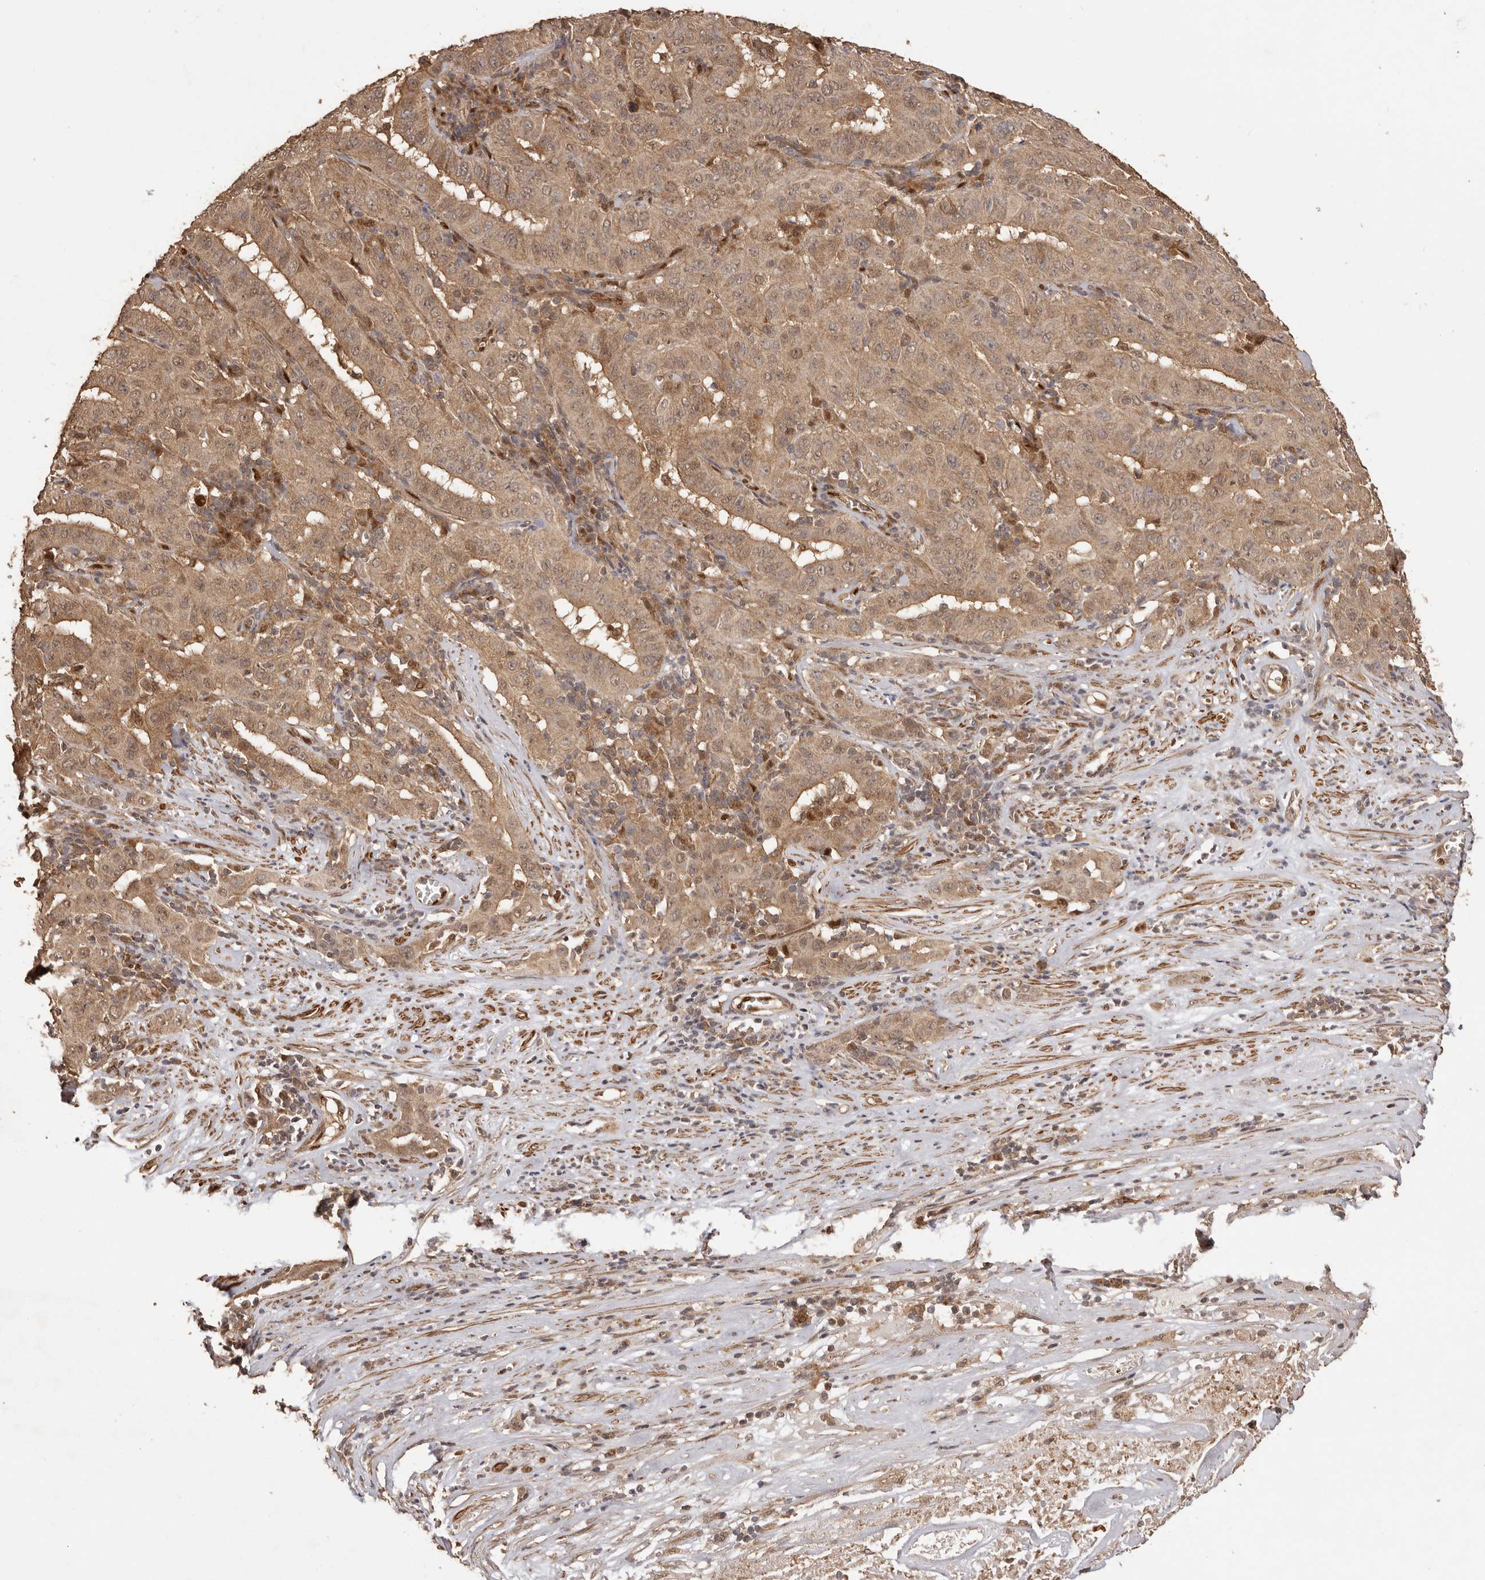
{"staining": {"intensity": "moderate", "quantity": ">75%", "location": "cytoplasmic/membranous,nuclear"}, "tissue": "pancreatic cancer", "cell_type": "Tumor cells", "image_type": "cancer", "snomed": [{"axis": "morphology", "description": "Adenocarcinoma, NOS"}, {"axis": "topography", "description": "Pancreas"}], "caption": "This is a photomicrograph of immunohistochemistry (IHC) staining of pancreatic cancer, which shows moderate staining in the cytoplasmic/membranous and nuclear of tumor cells.", "gene": "UBR2", "patient": {"sex": "male", "age": 63}}